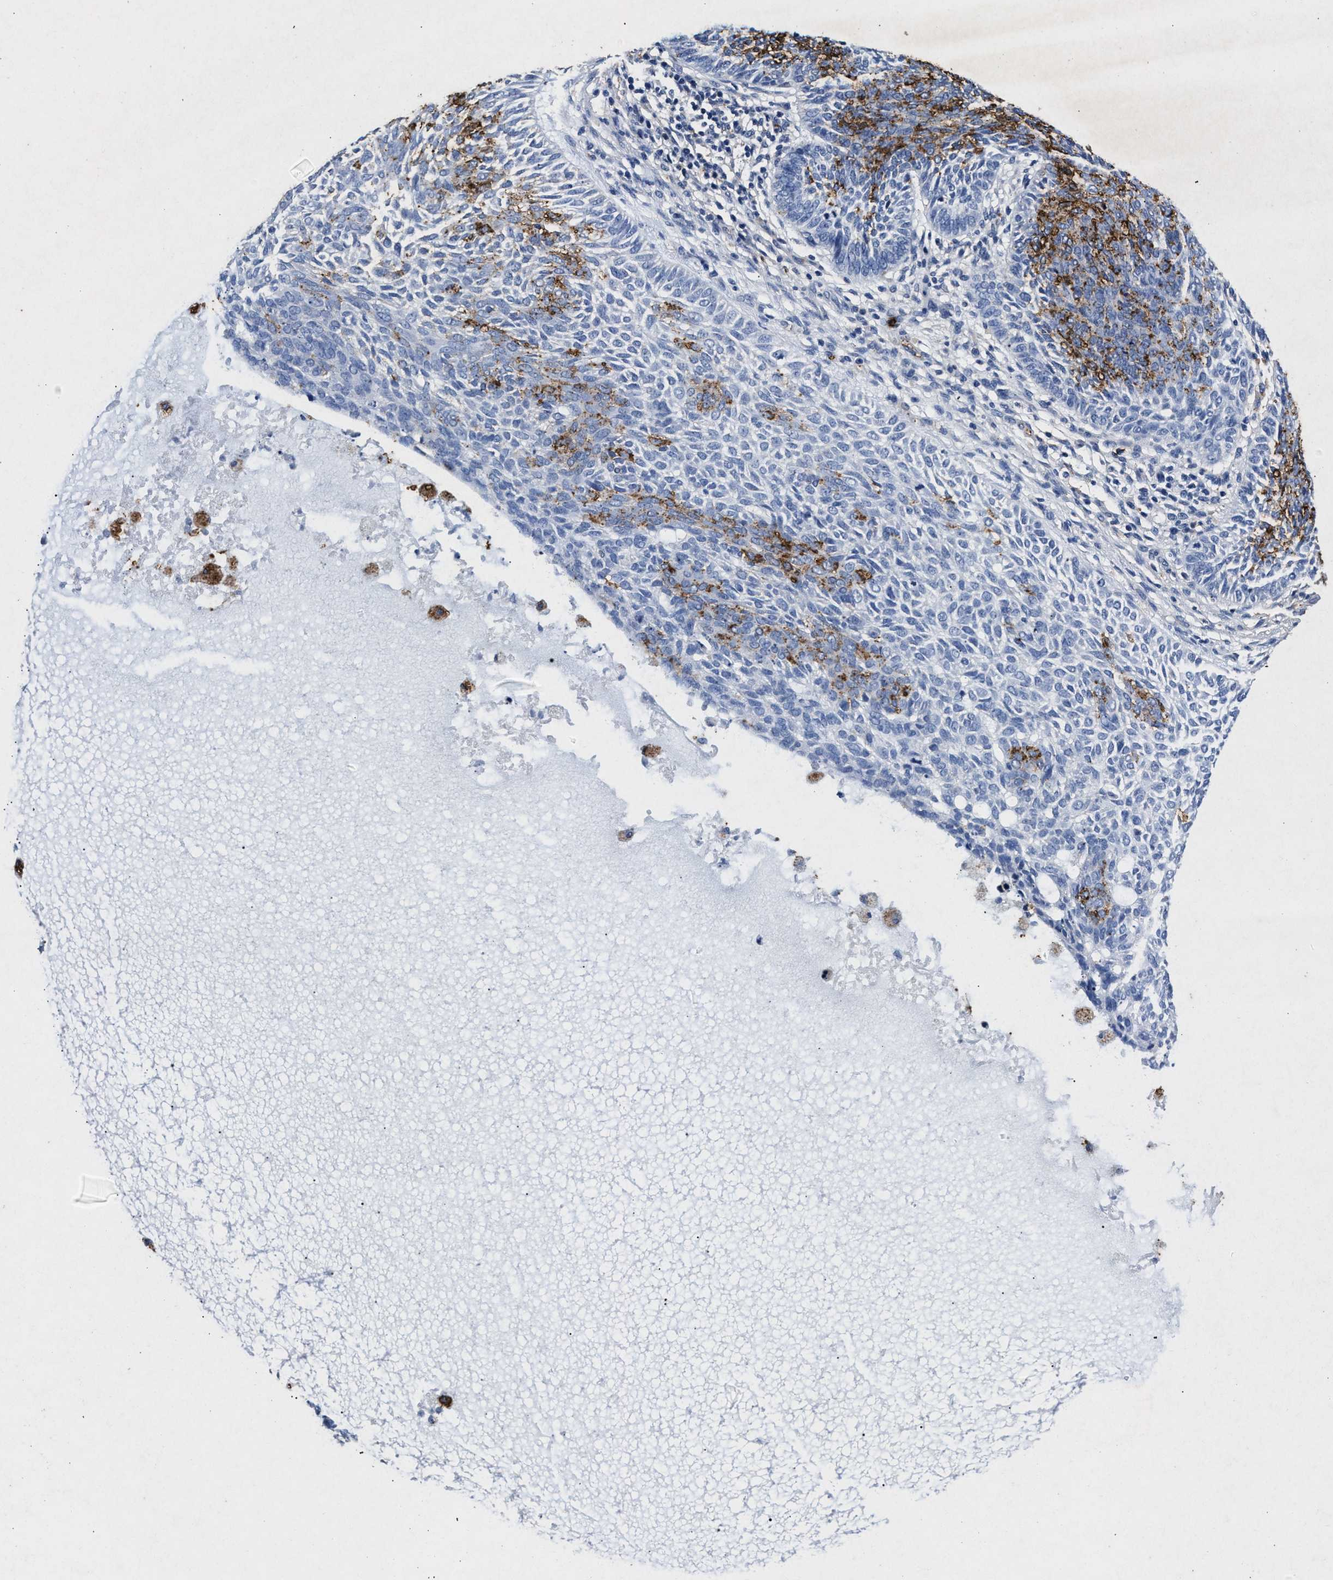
{"staining": {"intensity": "moderate", "quantity": "25%-75%", "location": "cytoplasmic/membranous"}, "tissue": "skin cancer", "cell_type": "Tumor cells", "image_type": "cancer", "snomed": [{"axis": "morphology", "description": "Basal cell carcinoma"}, {"axis": "topography", "description": "Skin"}], "caption": "Protein expression analysis of basal cell carcinoma (skin) displays moderate cytoplasmic/membranous expression in approximately 25%-75% of tumor cells.", "gene": "LTB4R2", "patient": {"sex": "male", "age": 87}}